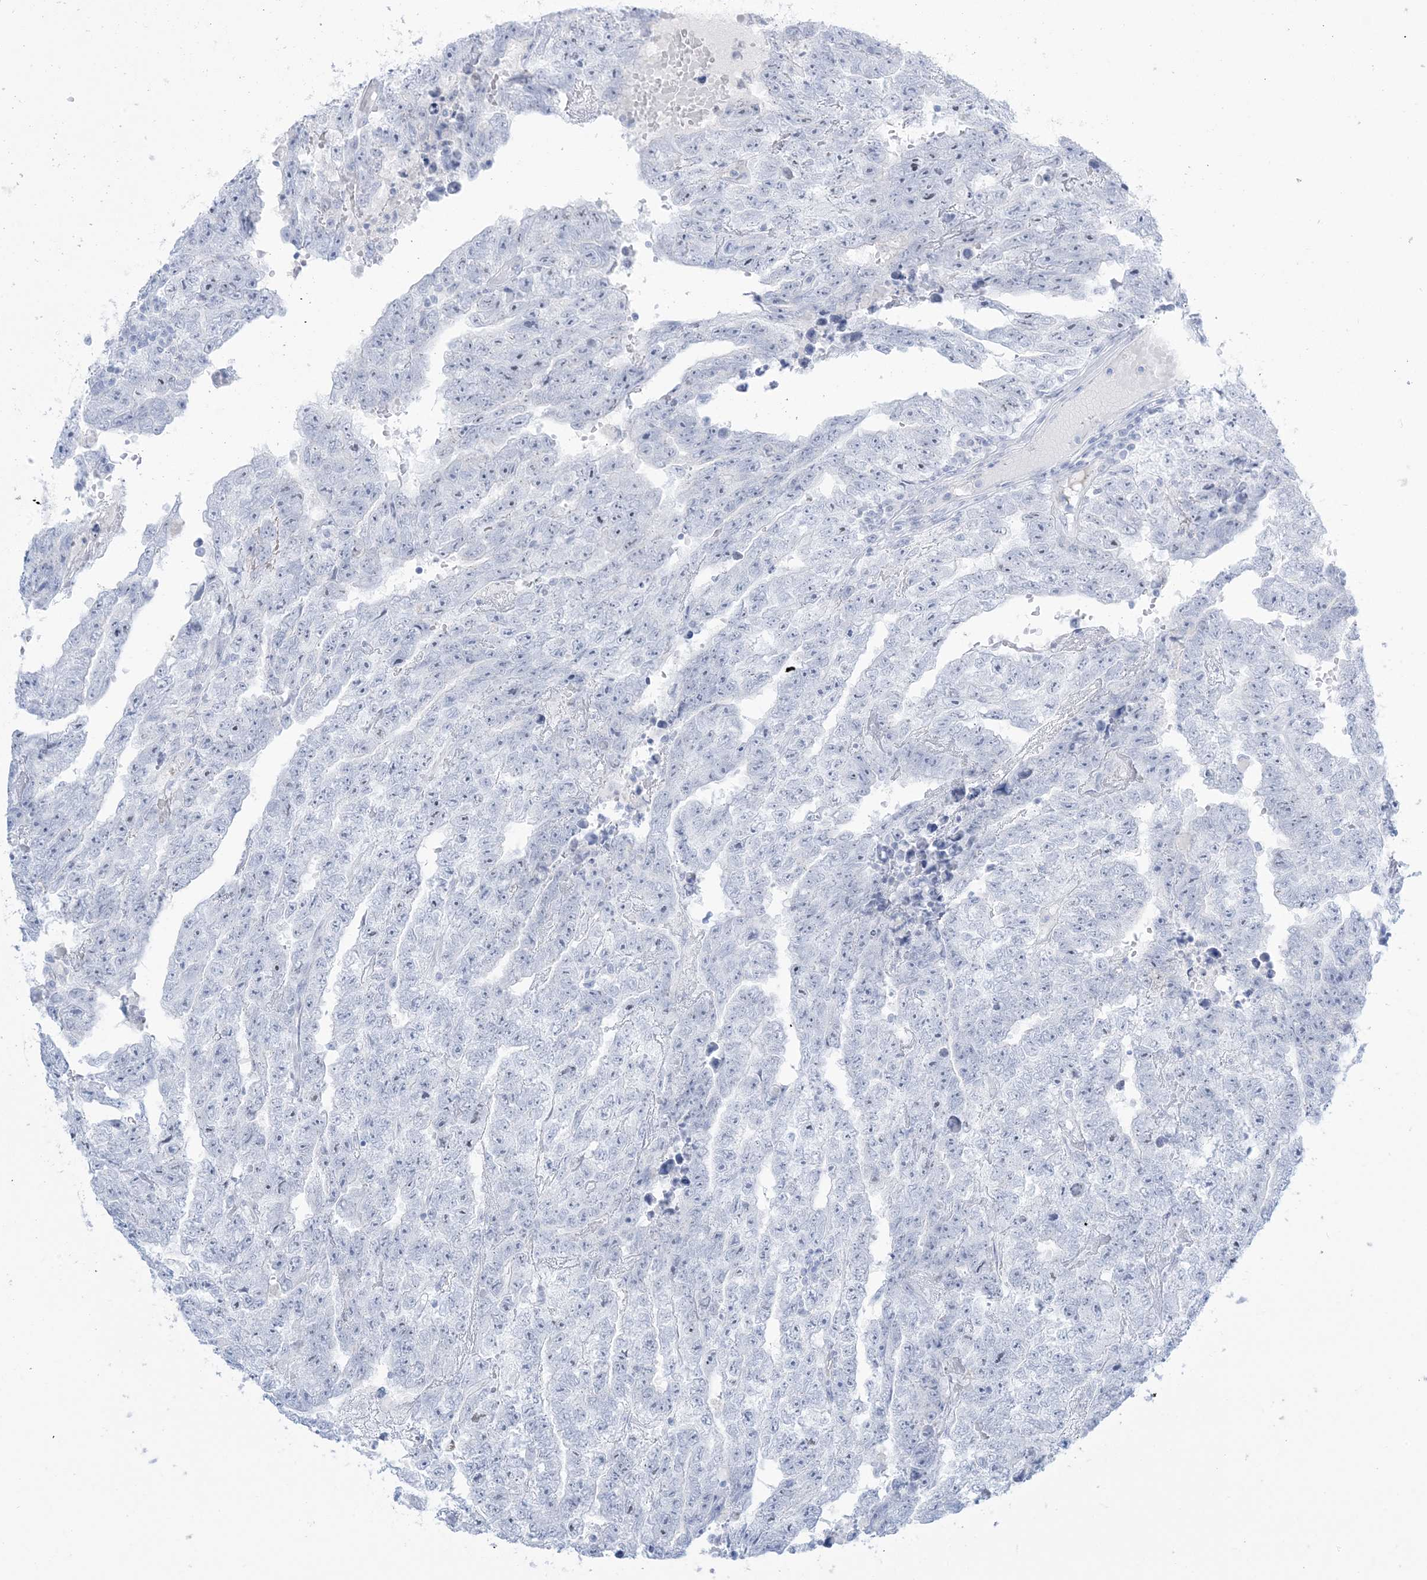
{"staining": {"intensity": "negative", "quantity": "none", "location": "none"}, "tissue": "testis cancer", "cell_type": "Tumor cells", "image_type": "cancer", "snomed": [{"axis": "morphology", "description": "Carcinoma, Embryonal, NOS"}, {"axis": "topography", "description": "Testis"}], "caption": "Testis cancer was stained to show a protein in brown. There is no significant expression in tumor cells. (DAB immunohistochemistry, high magnification).", "gene": "AGXT", "patient": {"sex": "male", "age": 25}}